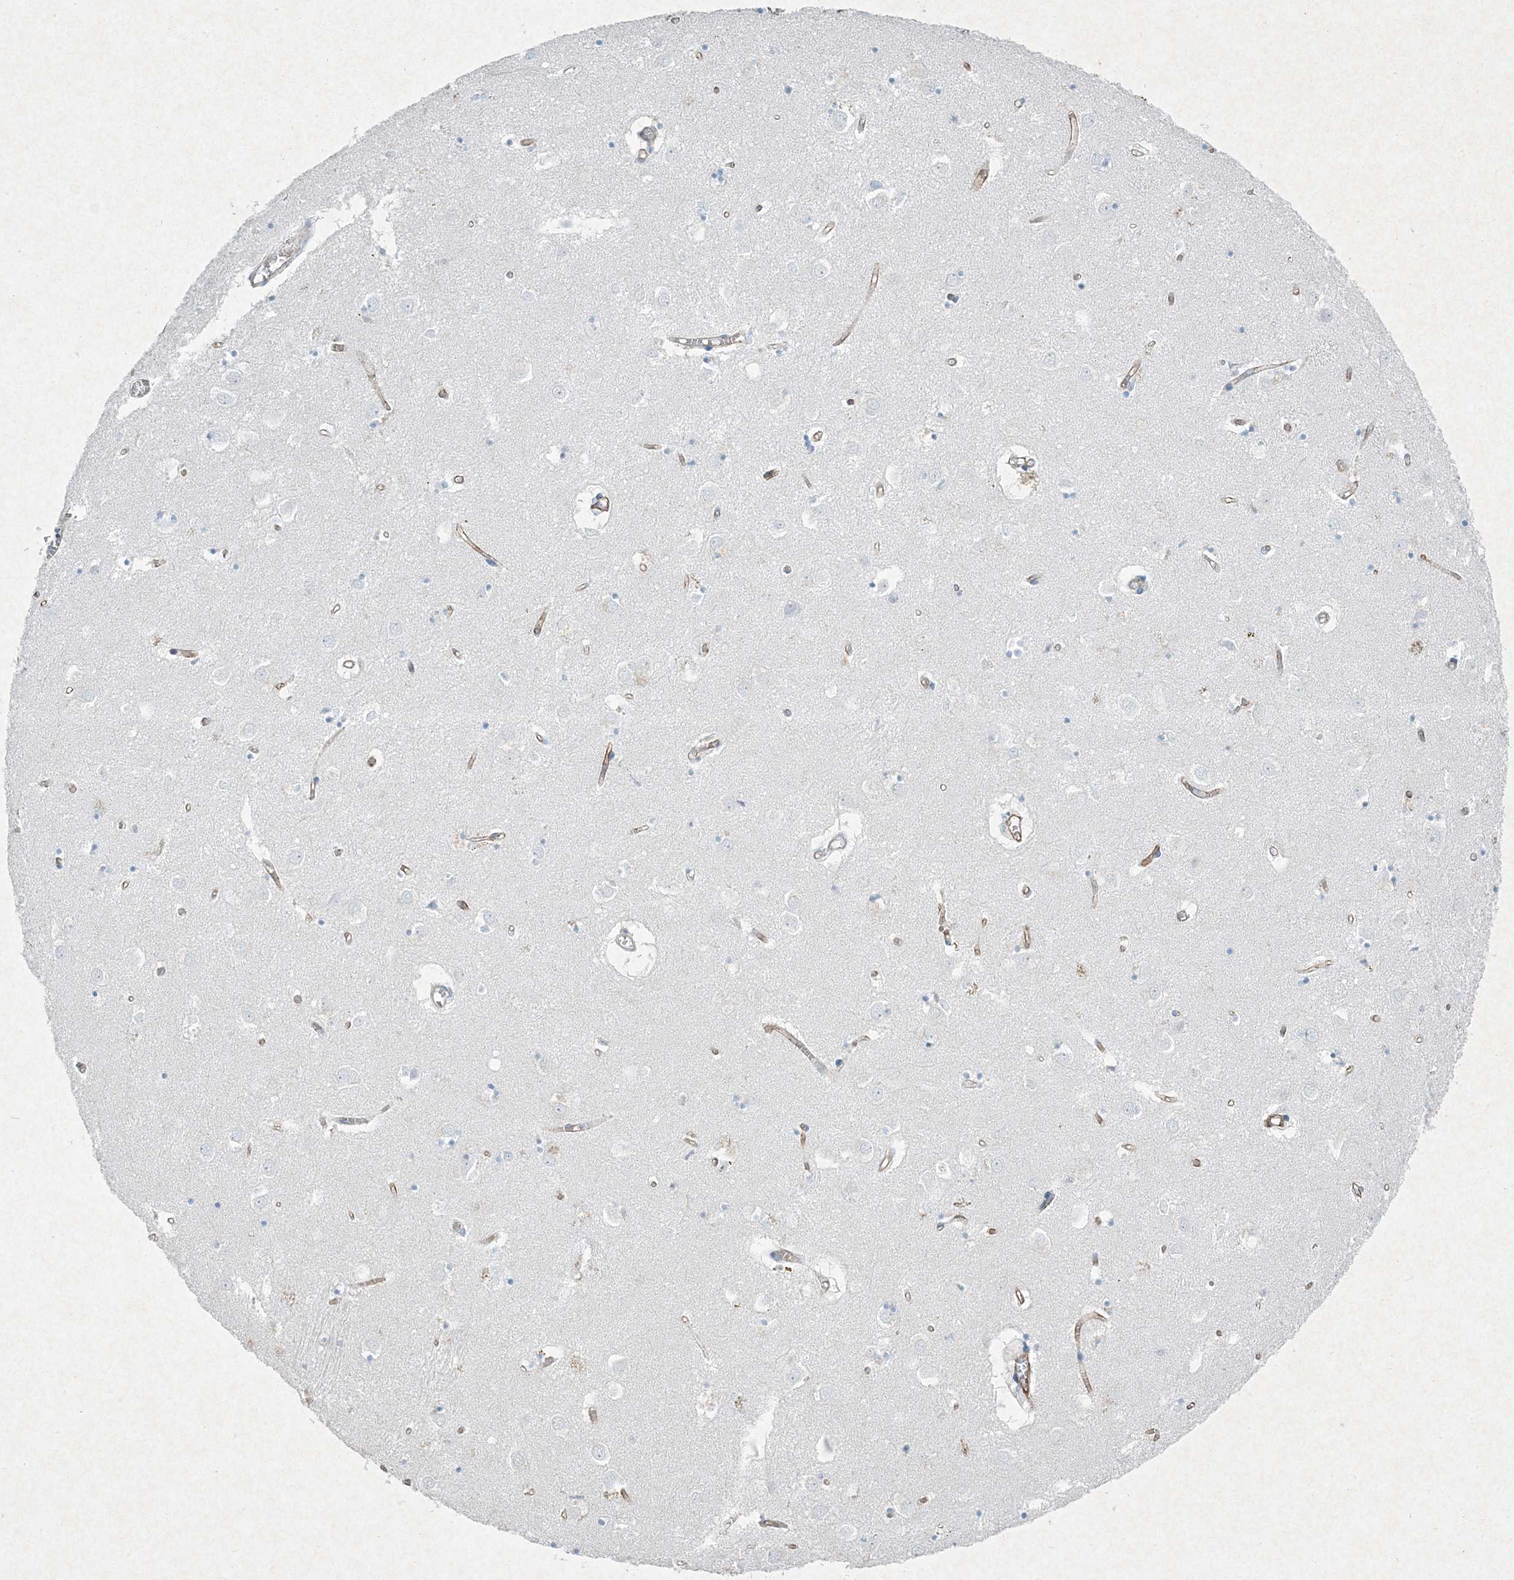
{"staining": {"intensity": "negative", "quantity": "none", "location": "none"}, "tissue": "caudate", "cell_type": "Glial cells", "image_type": "normal", "snomed": [{"axis": "morphology", "description": "Normal tissue, NOS"}, {"axis": "topography", "description": "Lateral ventricle wall"}], "caption": "Glial cells are negative for brown protein staining in normal caudate. (Brightfield microscopy of DAB (3,3'-diaminobenzidine) IHC at high magnification).", "gene": "PGM5", "patient": {"sex": "male", "age": 70}}